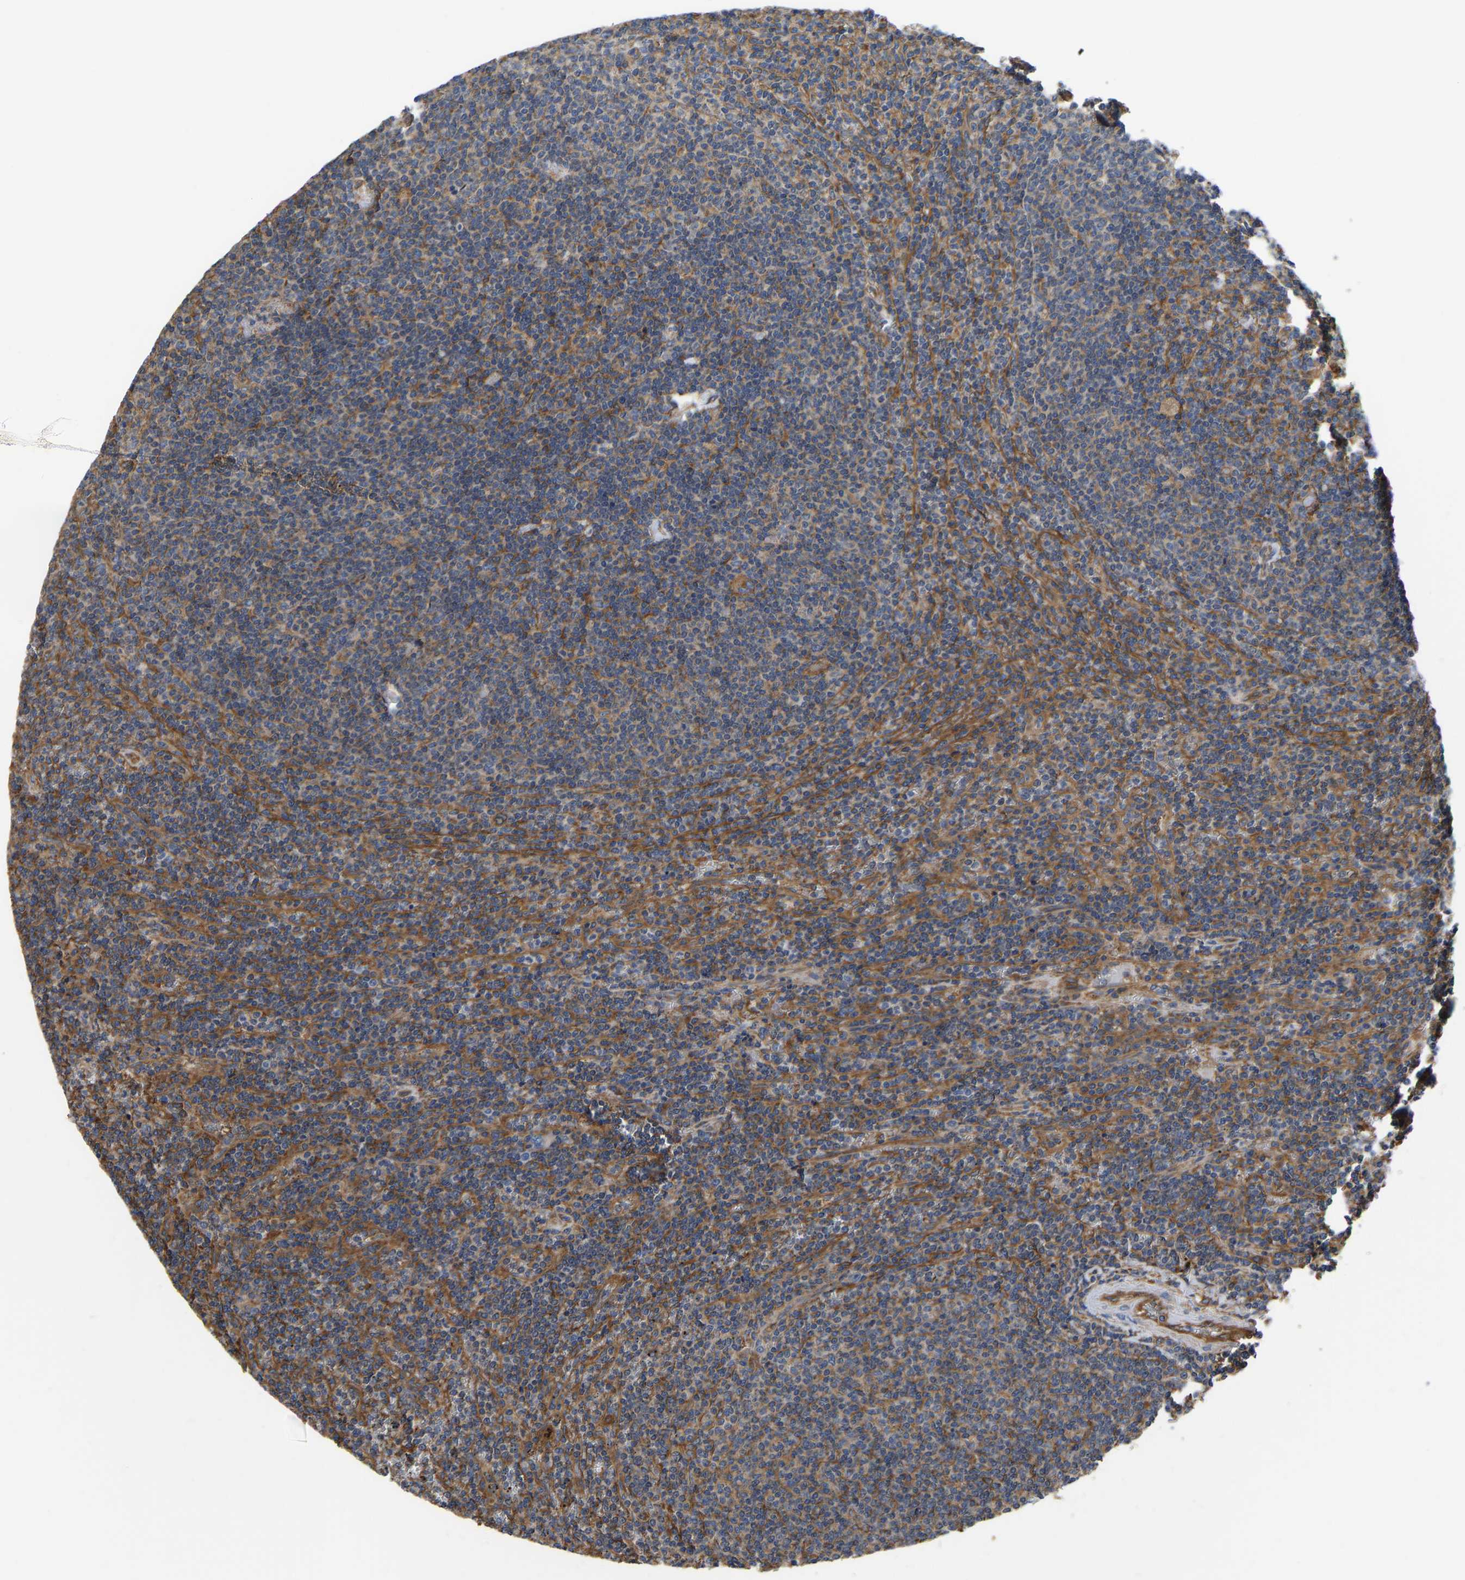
{"staining": {"intensity": "moderate", "quantity": "25%-75%", "location": "cytoplasmic/membranous"}, "tissue": "lymphoma", "cell_type": "Tumor cells", "image_type": "cancer", "snomed": [{"axis": "morphology", "description": "Malignant lymphoma, non-Hodgkin's type, Low grade"}, {"axis": "topography", "description": "Spleen"}], "caption": "Moderate cytoplasmic/membranous protein expression is appreciated in approximately 25%-75% of tumor cells in lymphoma.", "gene": "FLNB", "patient": {"sex": "female", "age": 50}}